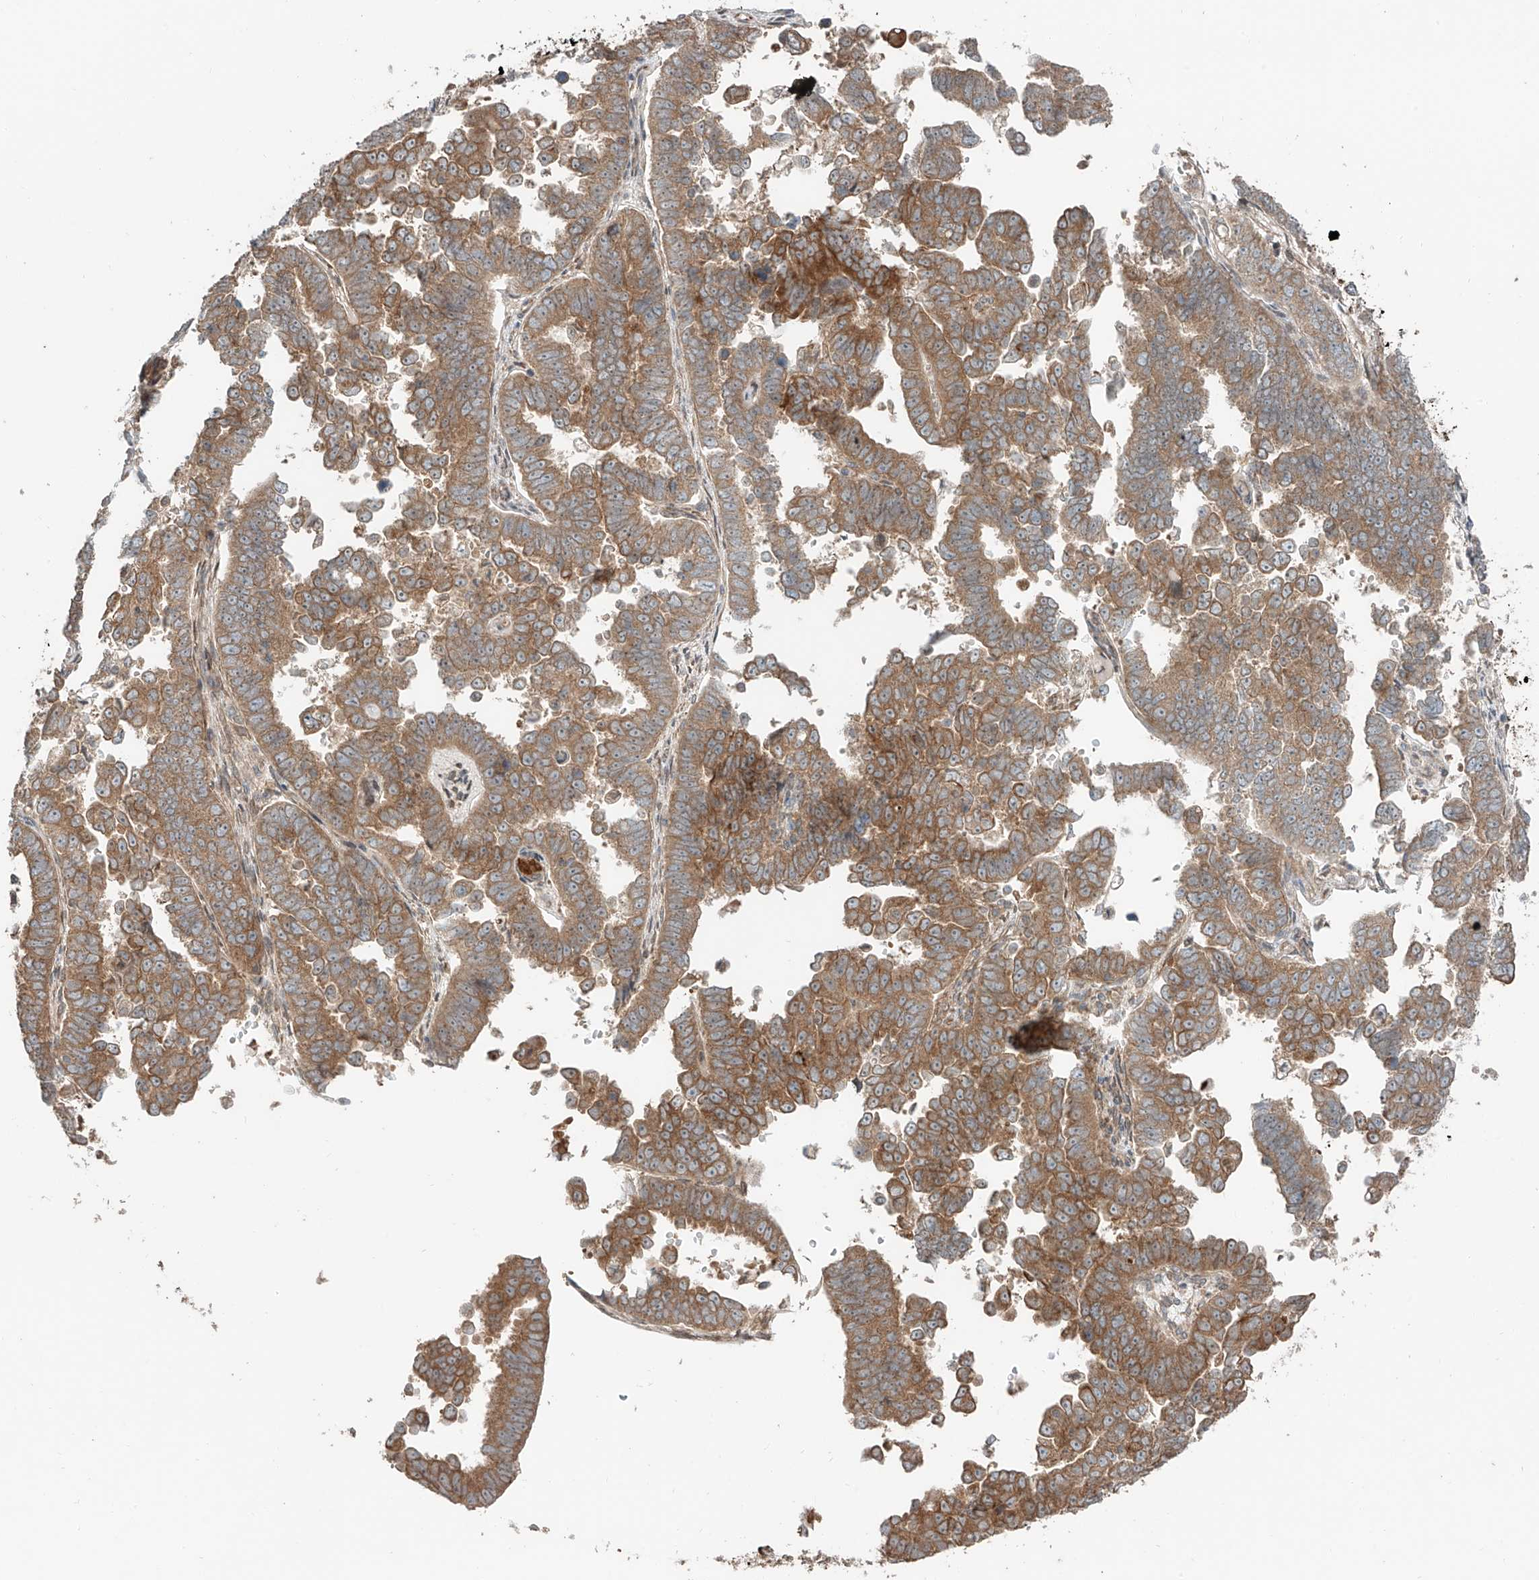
{"staining": {"intensity": "moderate", "quantity": ">75%", "location": "cytoplasmic/membranous"}, "tissue": "endometrial cancer", "cell_type": "Tumor cells", "image_type": "cancer", "snomed": [{"axis": "morphology", "description": "Adenocarcinoma, NOS"}, {"axis": "topography", "description": "Endometrium"}], "caption": "Approximately >75% of tumor cells in human endometrial adenocarcinoma display moderate cytoplasmic/membranous protein positivity as visualized by brown immunohistochemical staining.", "gene": "CEP162", "patient": {"sex": "female", "age": 75}}